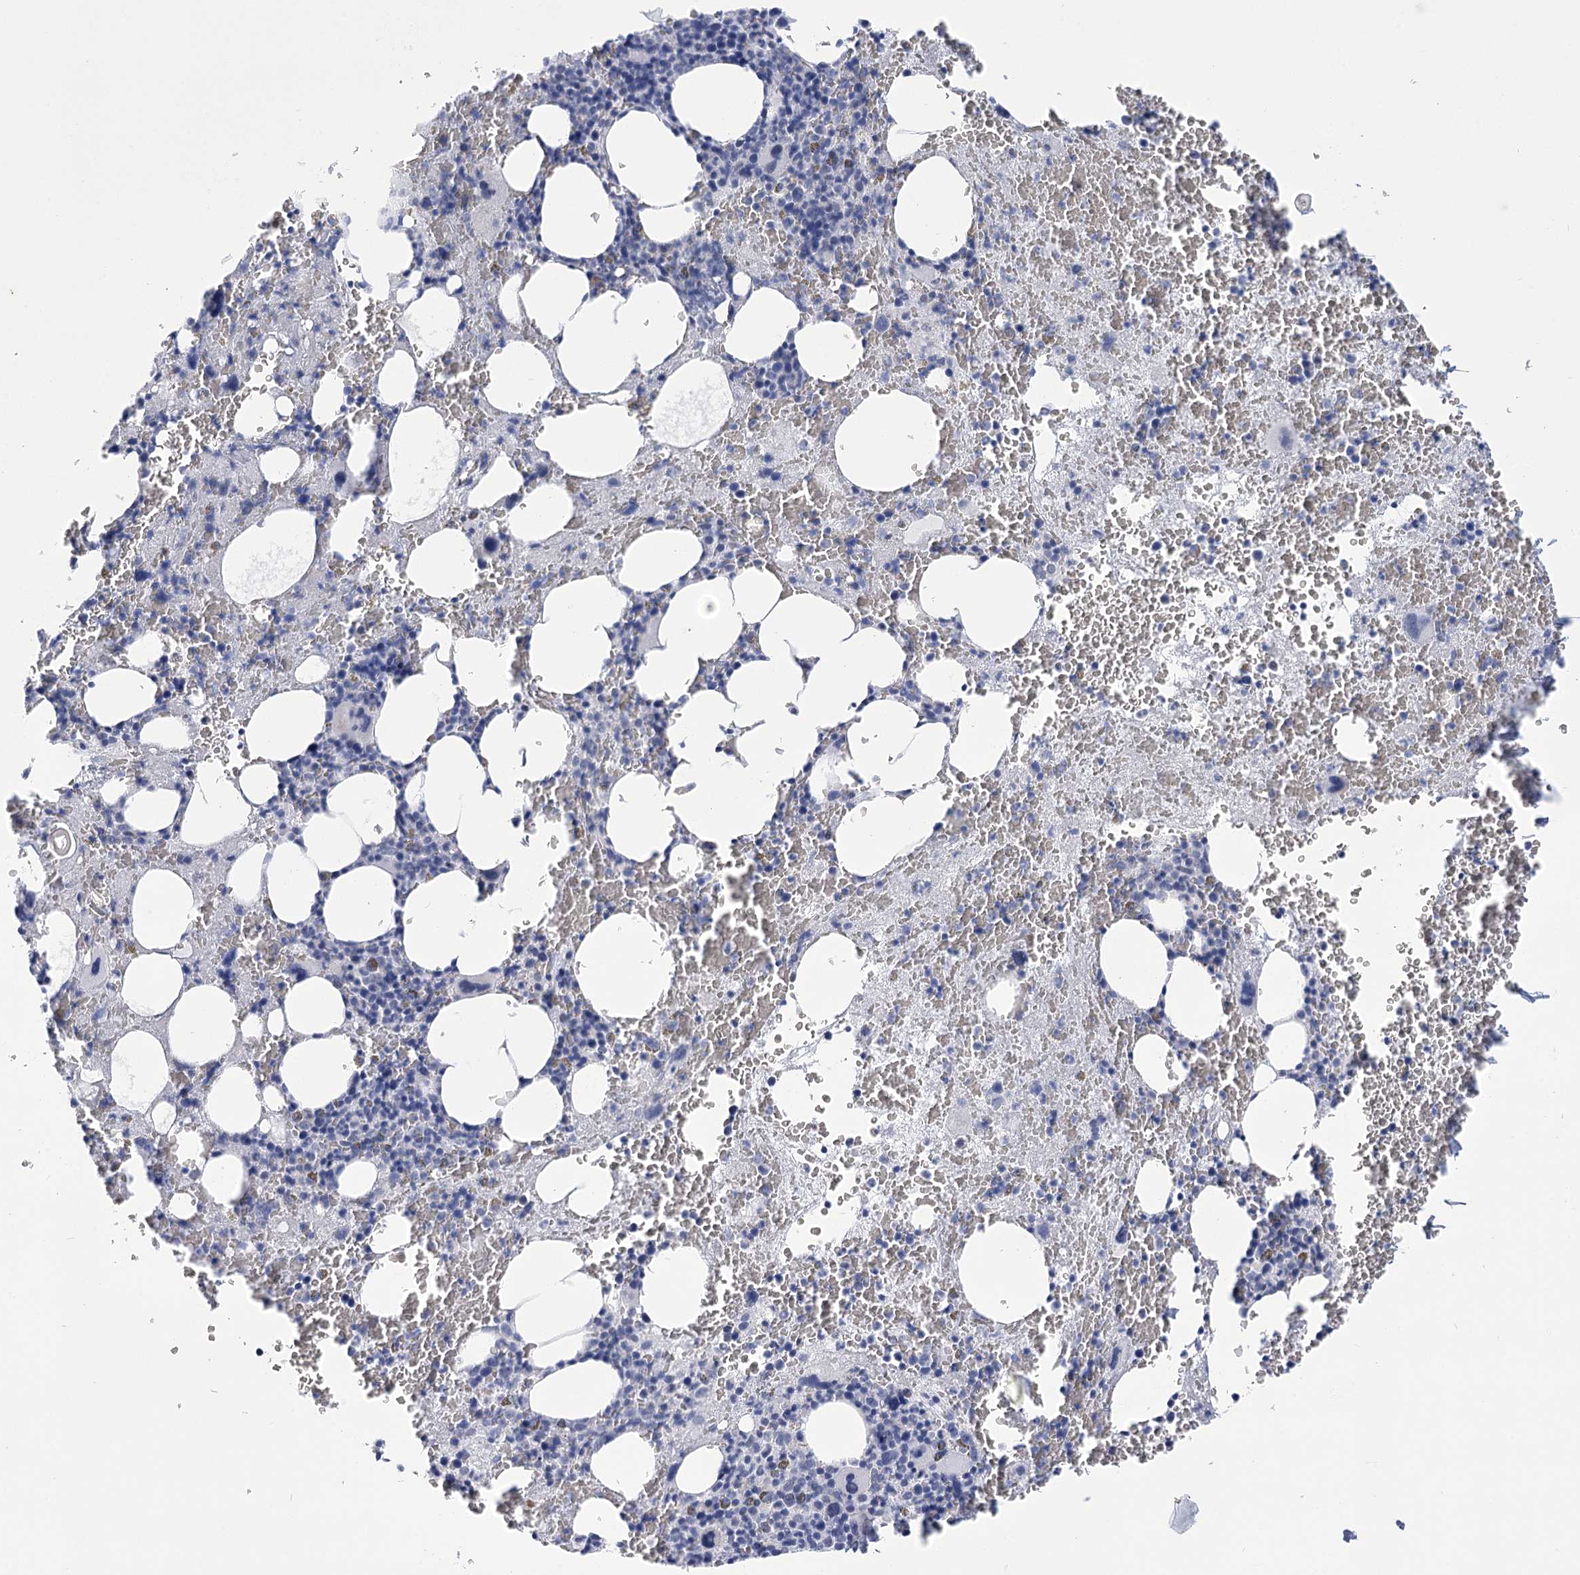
{"staining": {"intensity": "negative", "quantity": "none", "location": "none"}, "tissue": "bone marrow", "cell_type": "Hematopoietic cells", "image_type": "normal", "snomed": [{"axis": "morphology", "description": "Normal tissue, NOS"}, {"axis": "topography", "description": "Bone marrow"}], "caption": "Immunohistochemistry of benign bone marrow displays no staining in hematopoietic cells.", "gene": "HORMAD1", "patient": {"sex": "male", "age": 36}}